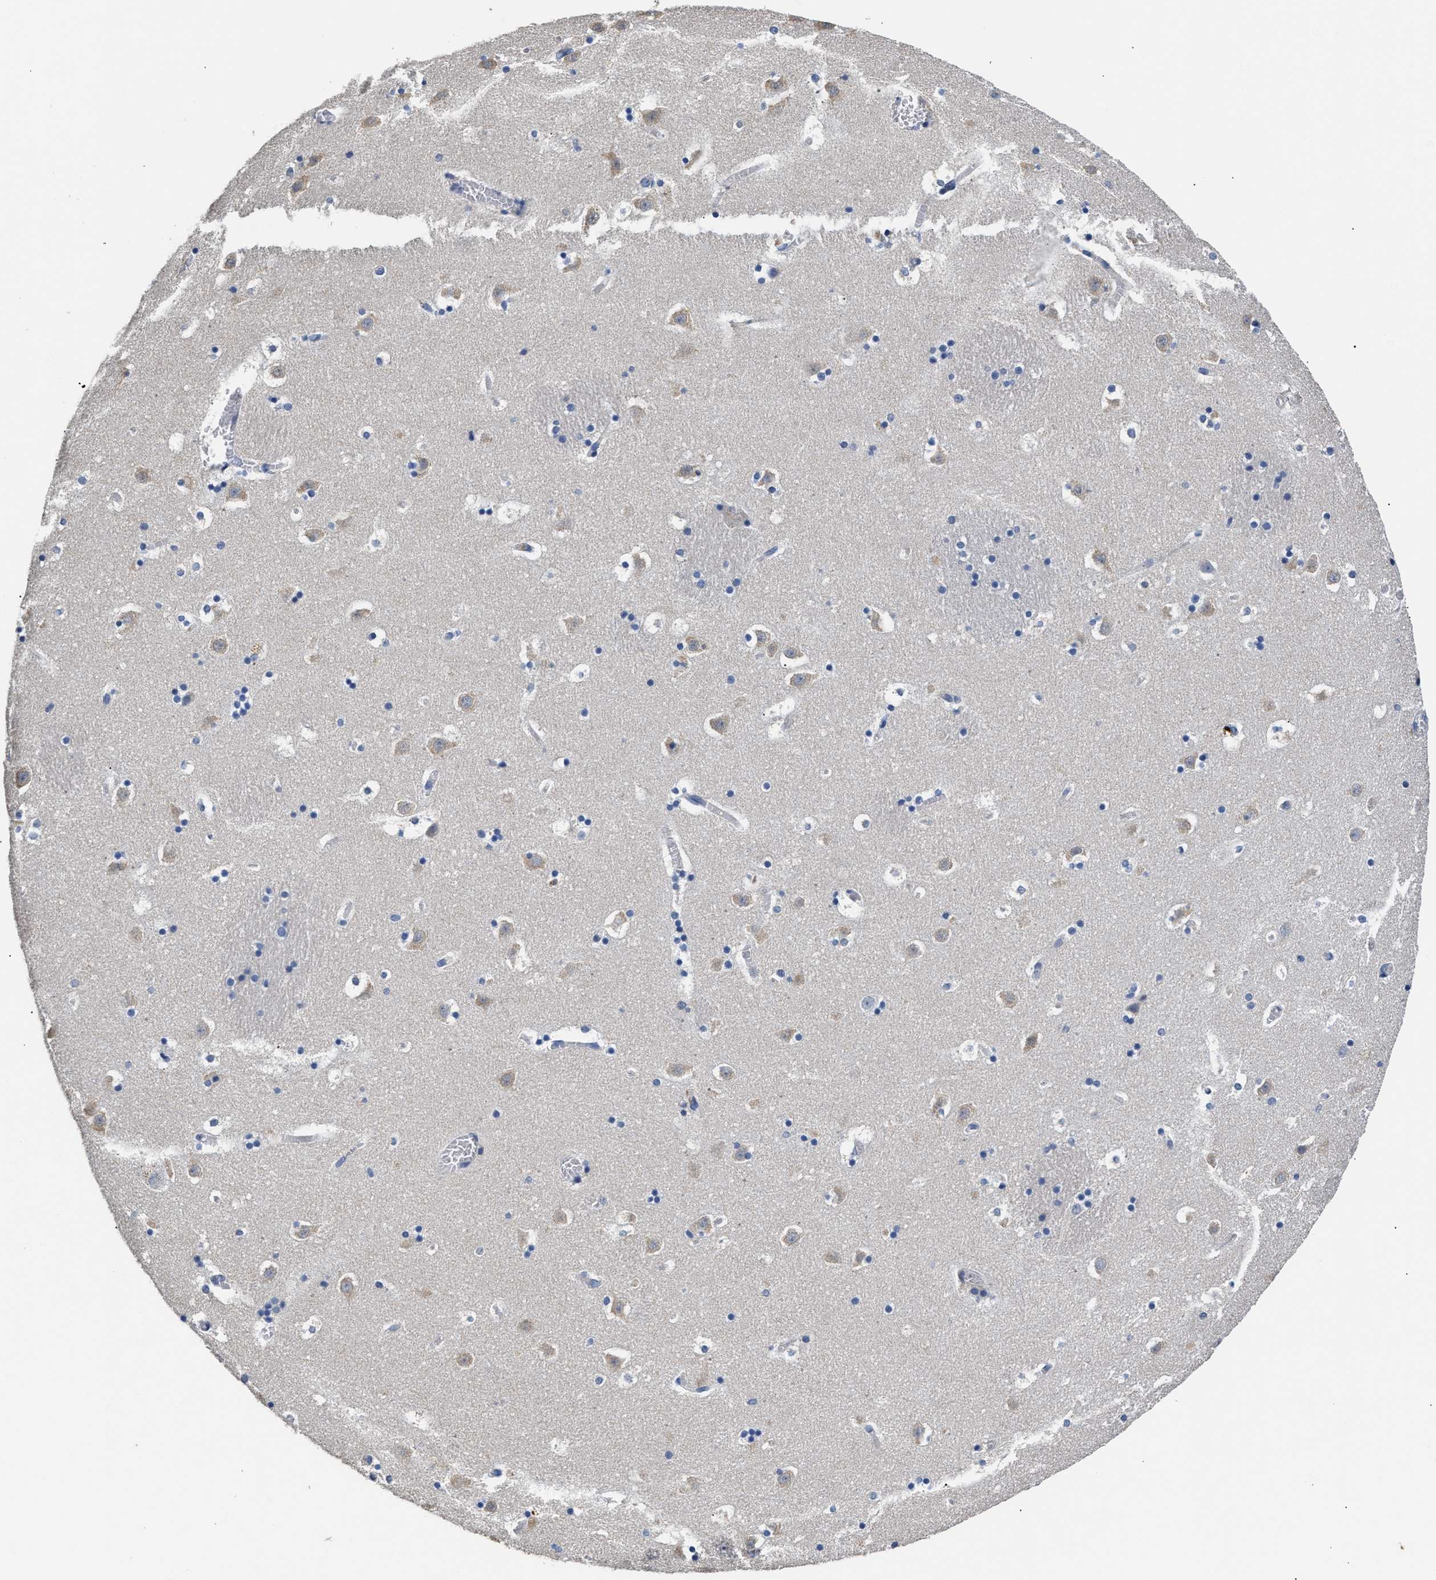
{"staining": {"intensity": "negative", "quantity": "none", "location": "none"}, "tissue": "caudate", "cell_type": "Glial cells", "image_type": "normal", "snomed": [{"axis": "morphology", "description": "Normal tissue, NOS"}, {"axis": "topography", "description": "Lateral ventricle wall"}], "caption": "A photomicrograph of caudate stained for a protein shows no brown staining in glial cells.", "gene": "CCDC171", "patient": {"sex": "male", "age": 45}}